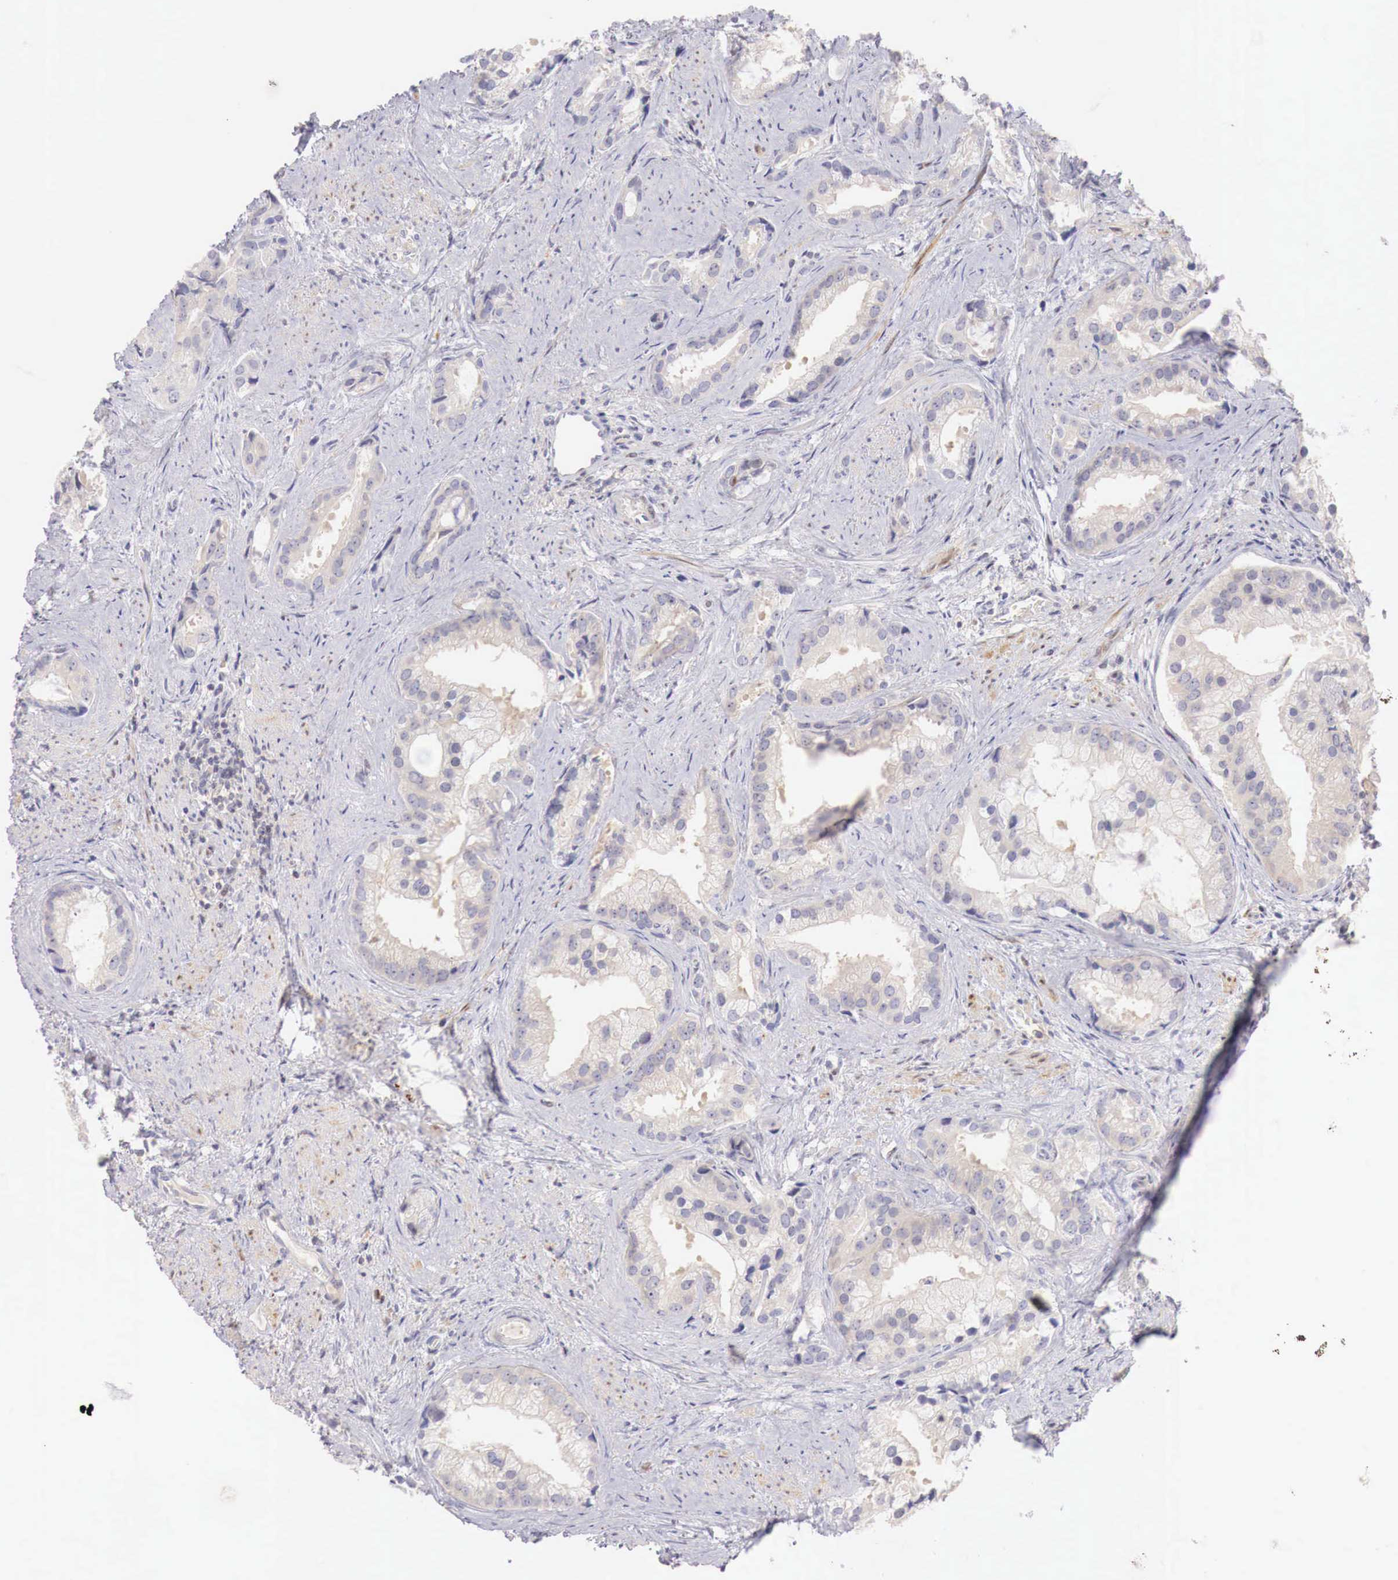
{"staining": {"intensity": "weak", "quantity": "25%-75%", "location": "cytoplasmic/membranous"}, "tissue": "prostate cancer", "cell_type": "Tumor cells", "image_type": "cancer", "snomed": [{"axis": "morphology", "description": "Adenocarcinoma, Medium grade"}, {"axis": "topography", "description": "Prostate"}], "caption": "DAB immunohistochemical staining of medium-grade adenocarcinoma (prostate) demonstrates weak cytoplasmic/membranous protein expression in about 25%-75% of tumor cells.", "gene": "CLCN5", "patient": {"sex": "male", "age": 65}}